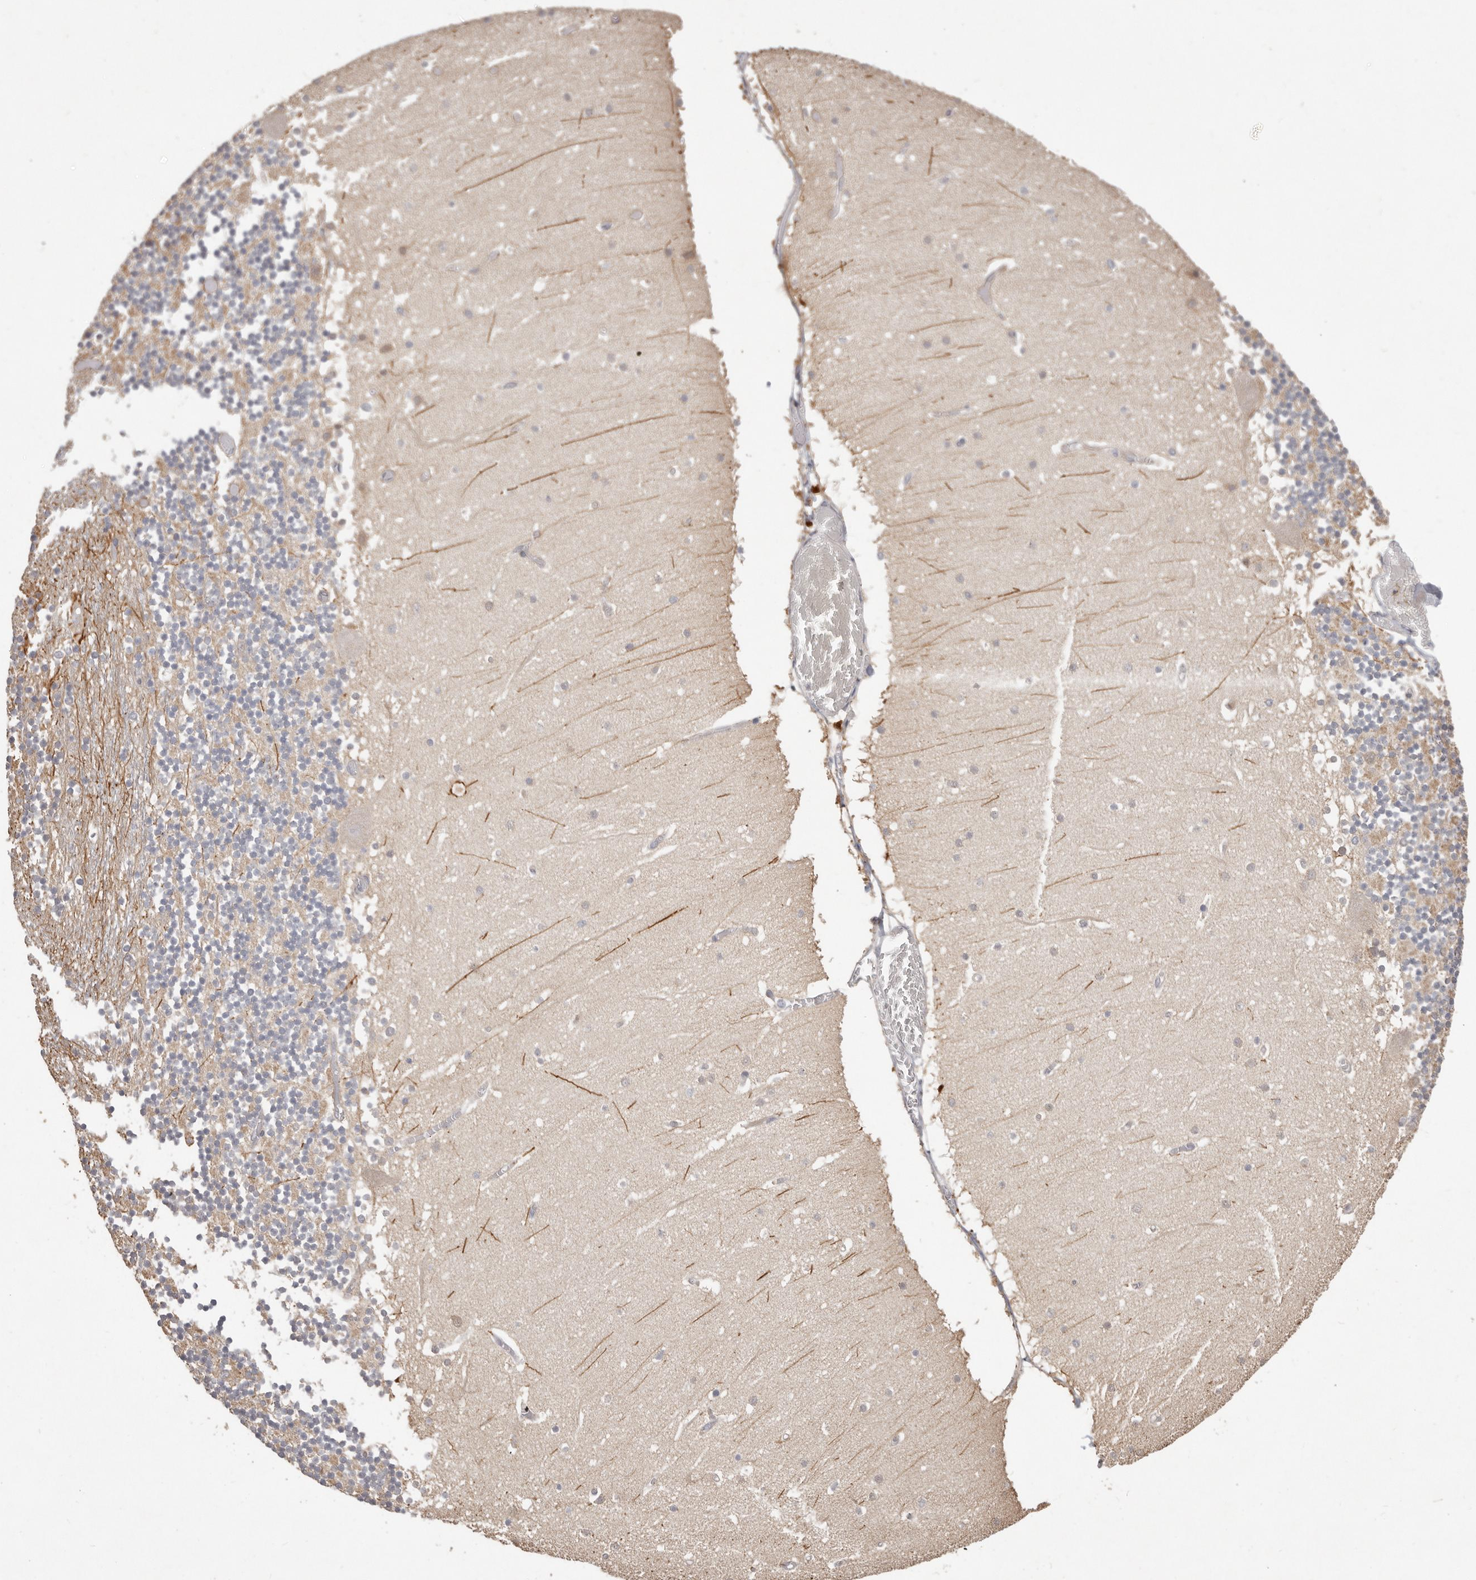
{"staining": {"intensity": "negative", "quantity": "none", "location": "none"}, "tissue": "cerebellum", "cell_type": "Cells in granular layer", "image_type": "normal", "snomed": [{"axis": "morphology", "description": "Normal tissue, NOS"}, {"axis": "topography", "description": "Cerebellum"}], "caption": "This is an immunohistochemistry photomicrograph of unremarkable cerebellum. There is no expression in cells in granular layer.", "gene": "MTFR2", "patient": {"sex": "female", "age": 28}}